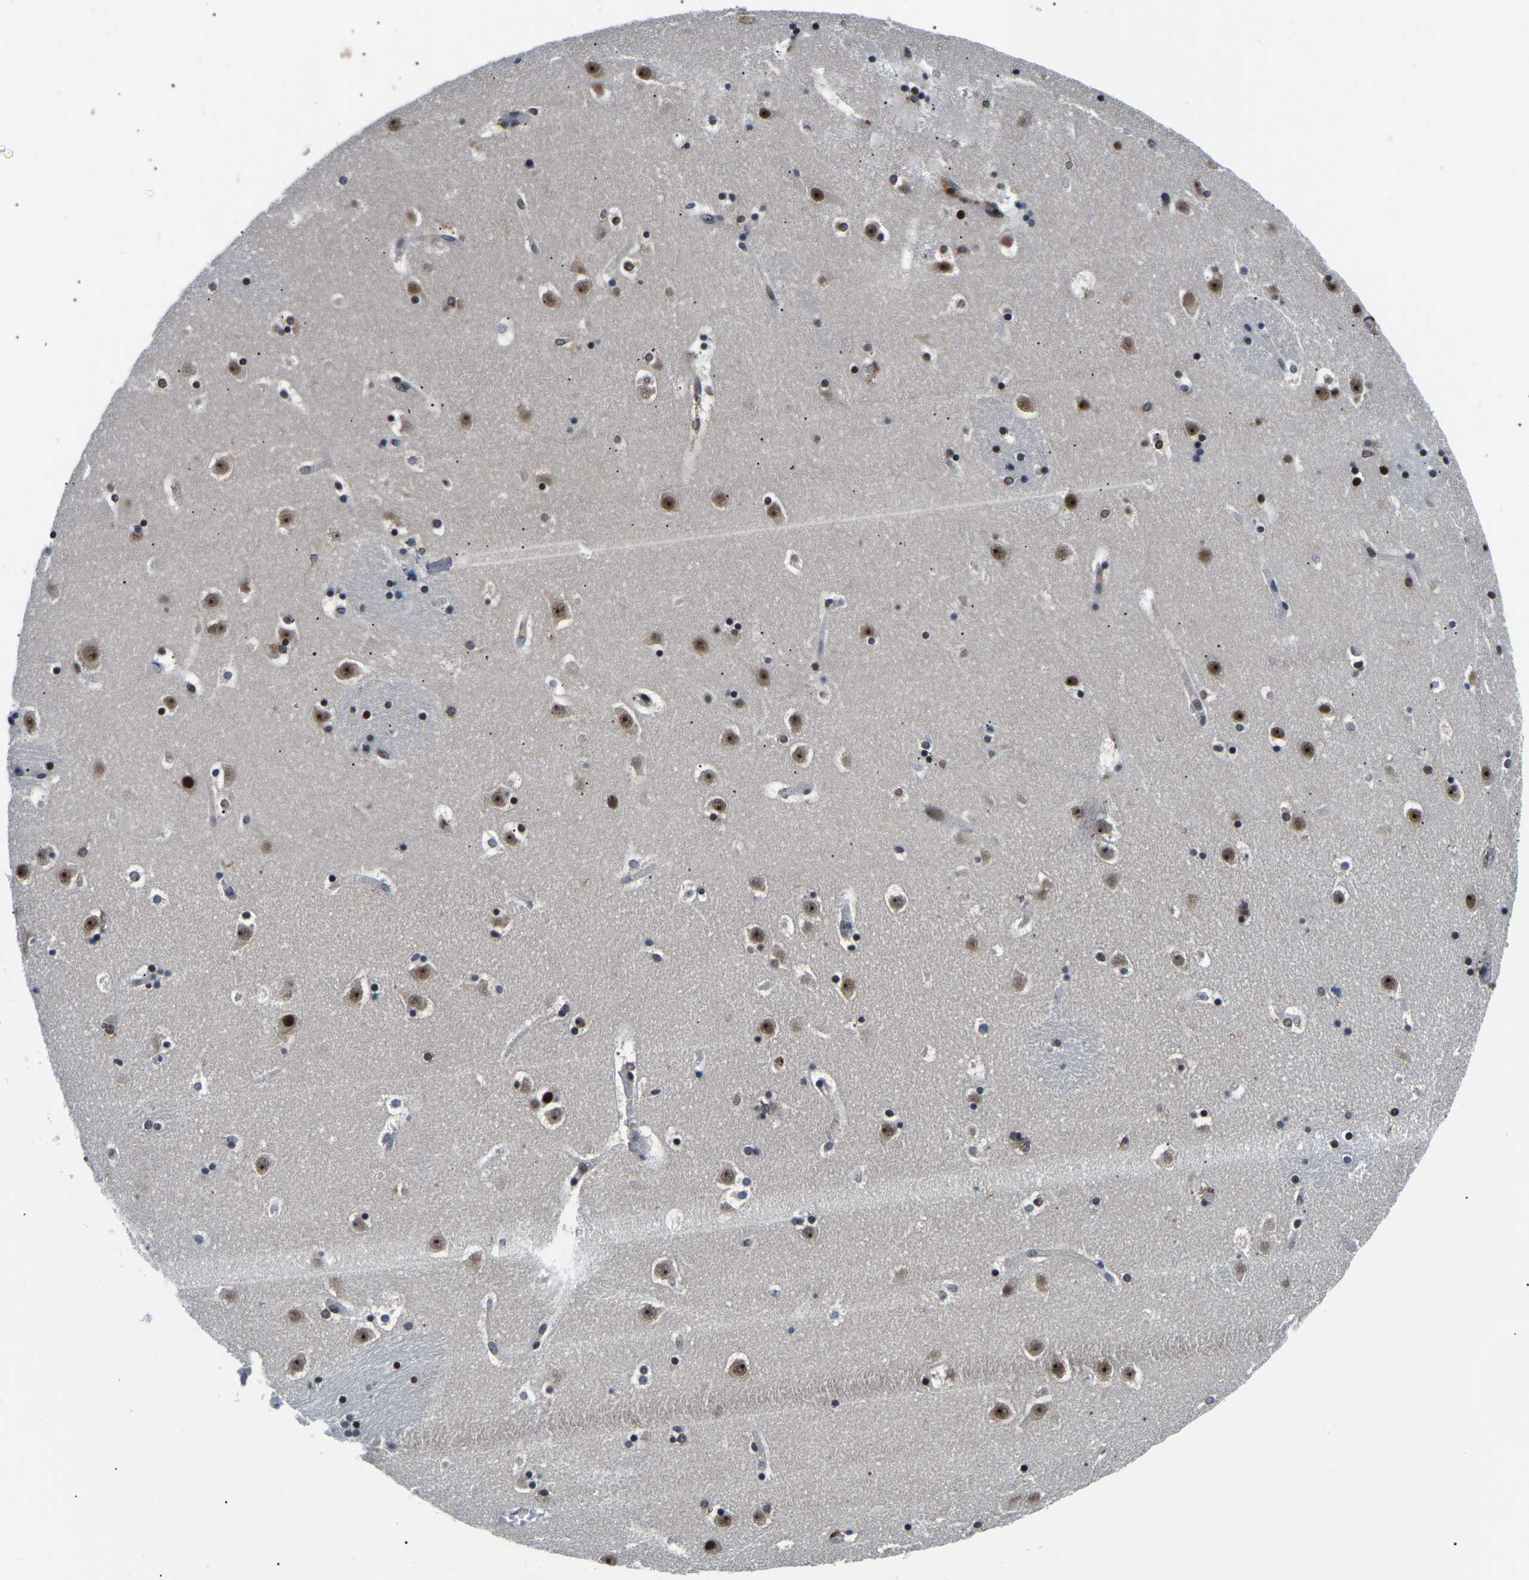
{"staining": {"intensity": "strong", "quantity": "25%-75%", "location": "nuclear"}, "tissue": "caudate", "cell_type": "Glial cells", "image_type": "normal", "snomed": [{"axis": "morphology", "description": "Normal tissue, NOS"}, {"axis": "topography", "description": "Lateral ventricle wall"}], "caption": "Protein expression analysis of normal caudate reveals strong nuclear positivity in approximately 25%-75% of glial cells.", "gene": "RRP1B", "patient": {"sex": "male", "age": 45}}